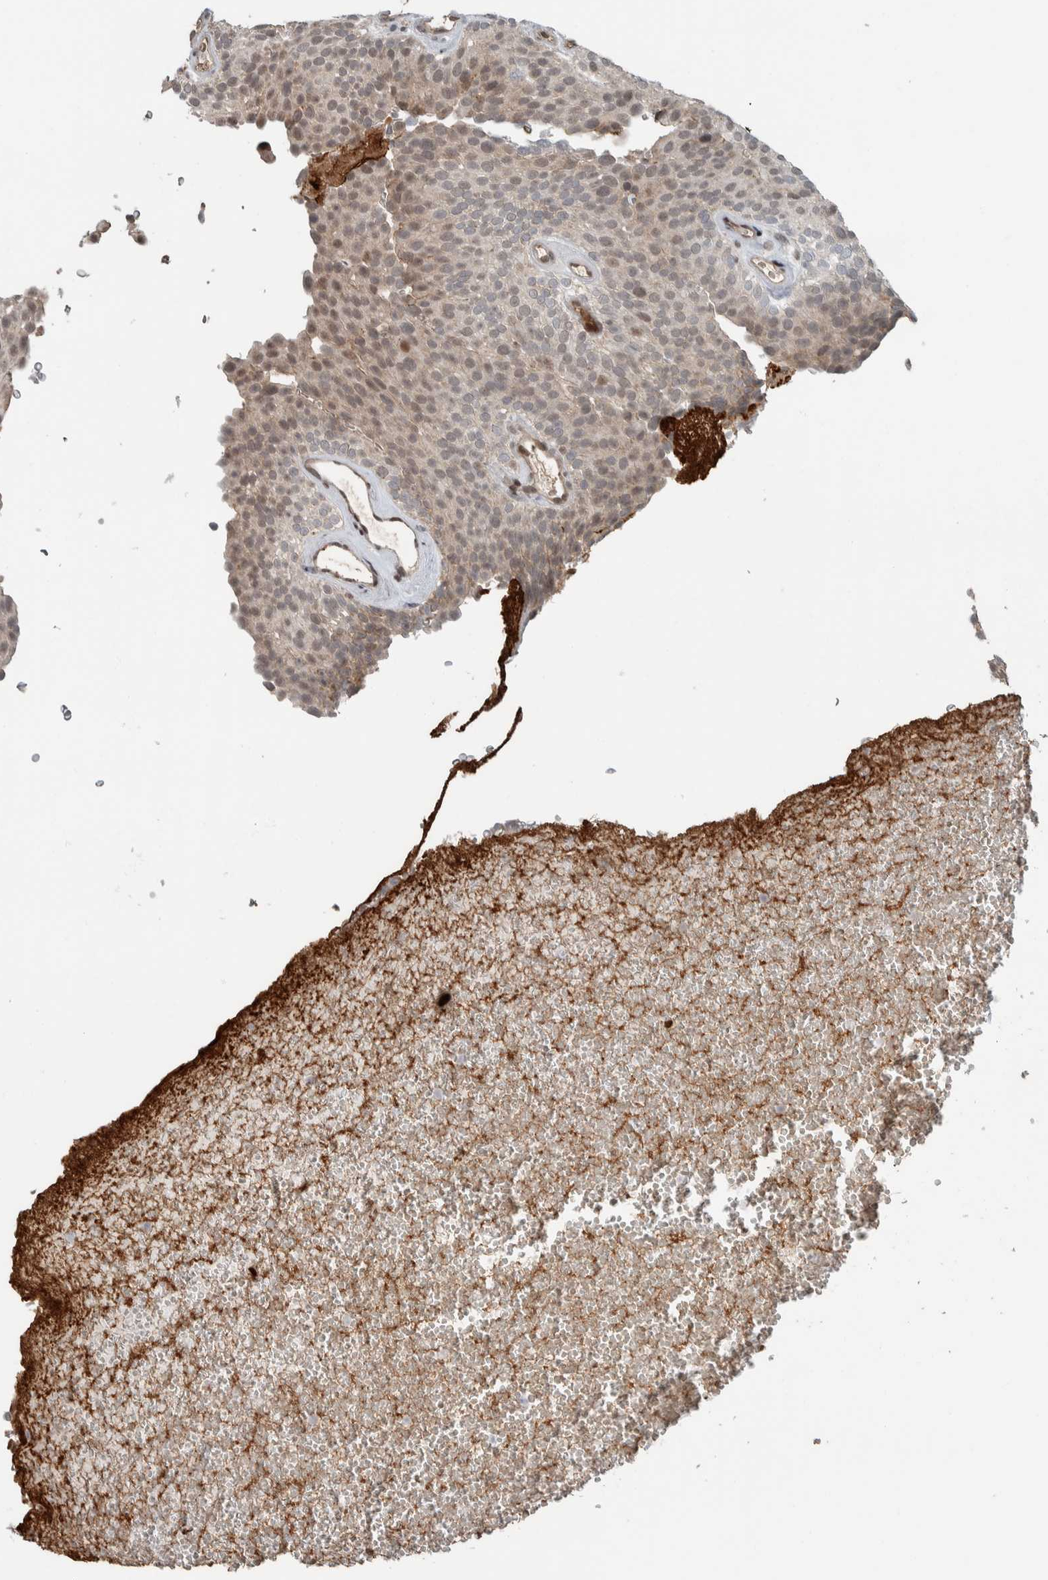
{"staining": {"intensity": "moderate", "quantity": "25%-75%", "location": "cytoplasmic/membranous,nuclear"}, "tissue": "urothelial cancer", "cell_type": "Tumor cells", "image_type": "cancer", "snomed": [{"axis": "morphology", "description": "Urothelial carcinoma, Low grade"}, {"axis": "topography", "description": "Urinary bladder"}], "caption": "An image of urothelial cancer stained for a protein shows moderate cytoplasmic/membranous and nuclear brown staining in tumor cells. (Stains: DAB in brown, nuclei in blue, Microscopy: brightfield microscopy at high magnification).", "gene": "ZFP91", "patient": {"sex": "male", "age": 78}}